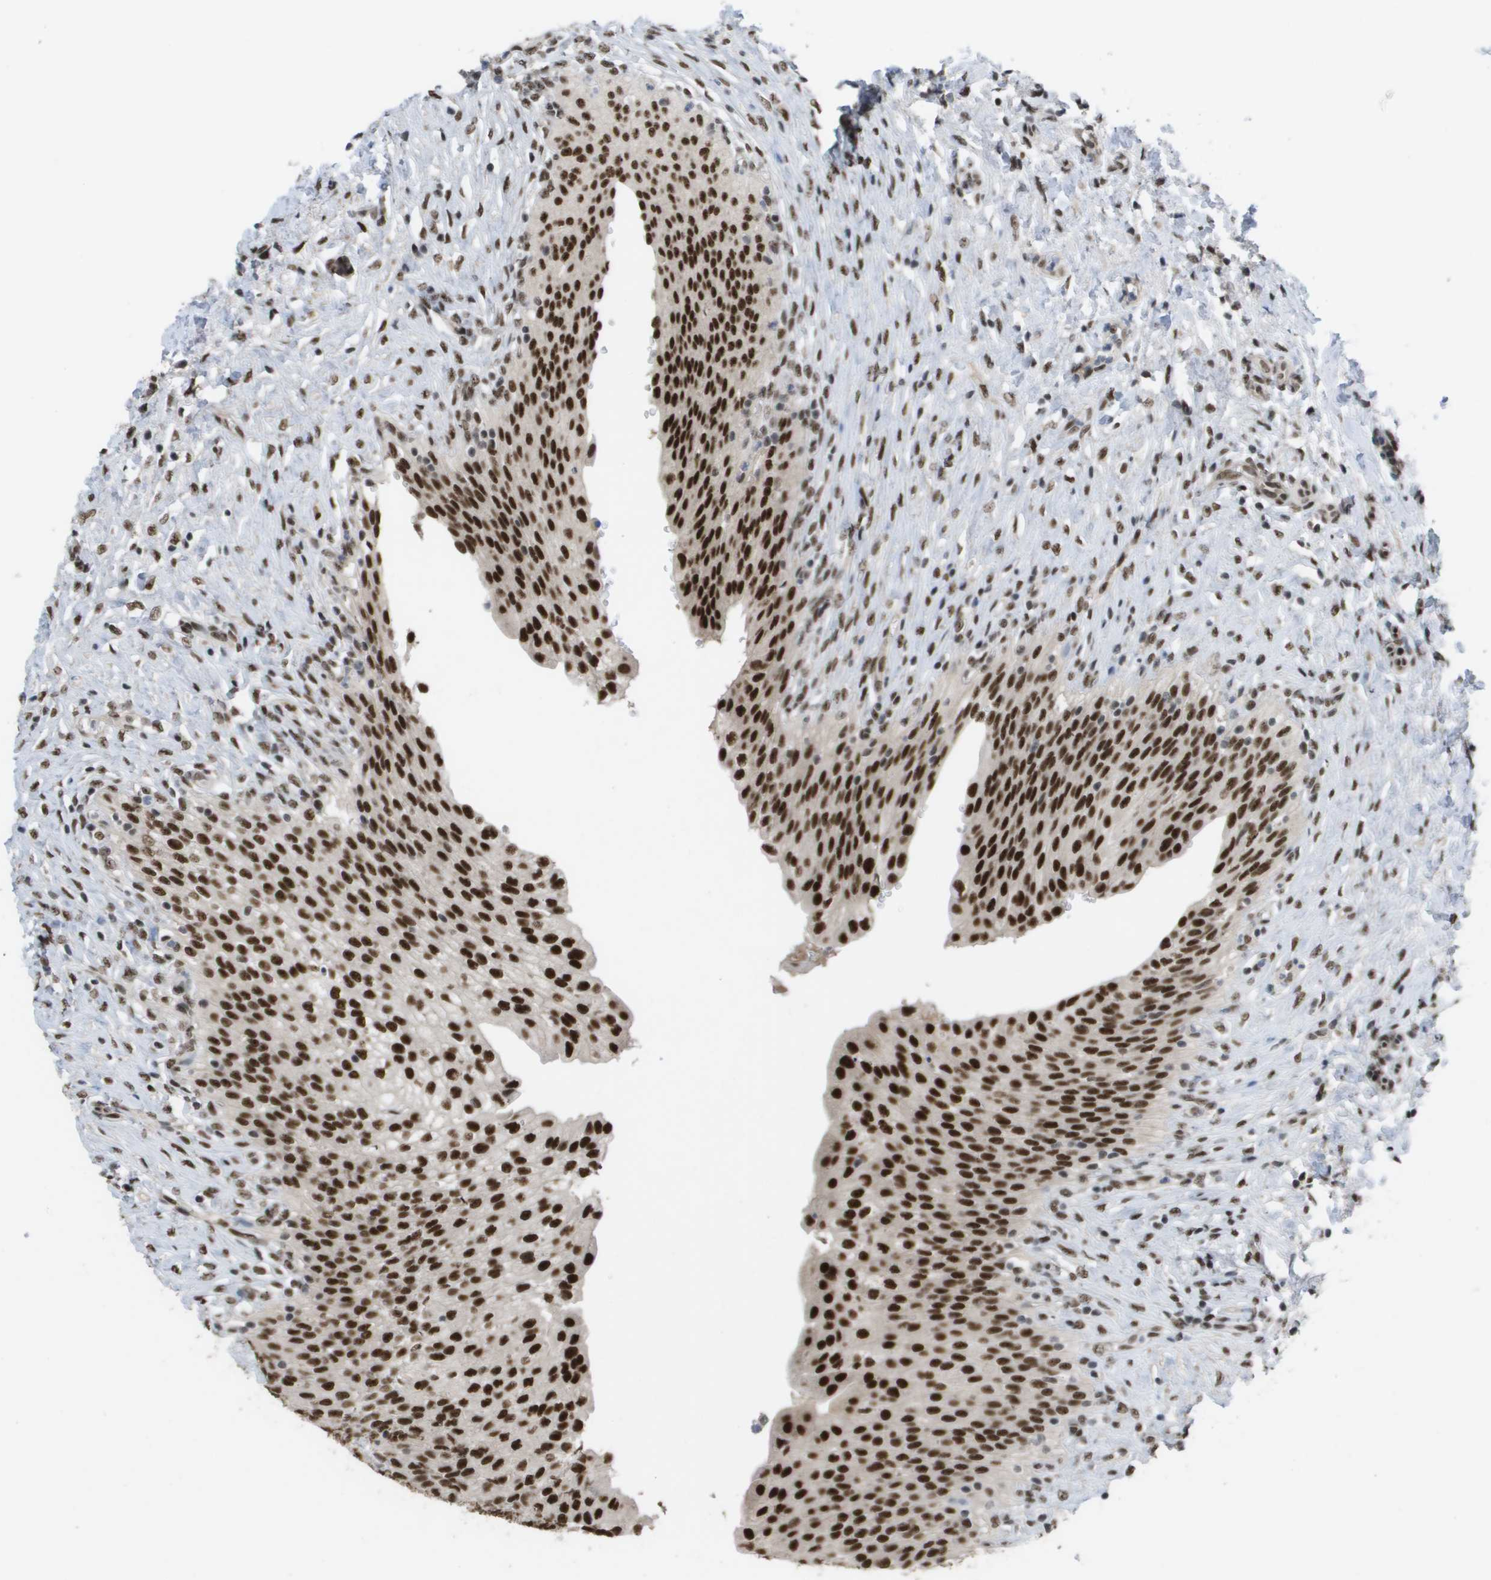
{"staining": {"intensity": "strong", "quantity": ">75%", "location": "nuclear"}, "tissue": "urinary bladder", "cell_type": "Urothelial cells", "image_type": "normal", "snomed": [{"axis": "morphology", "description": "Urothelial carcinoma, High grade"}, {"axis": "topography", "description": "Urinary bladder"}], "caption": "Approximately >75% of urothelial cells in unremarkable urinary bladder exhibit strong nuclear protein expression as visualized by brown immunohistochemical staining.", "gene": "CDT1", "patient": {"sex": "male", "age": 46}}